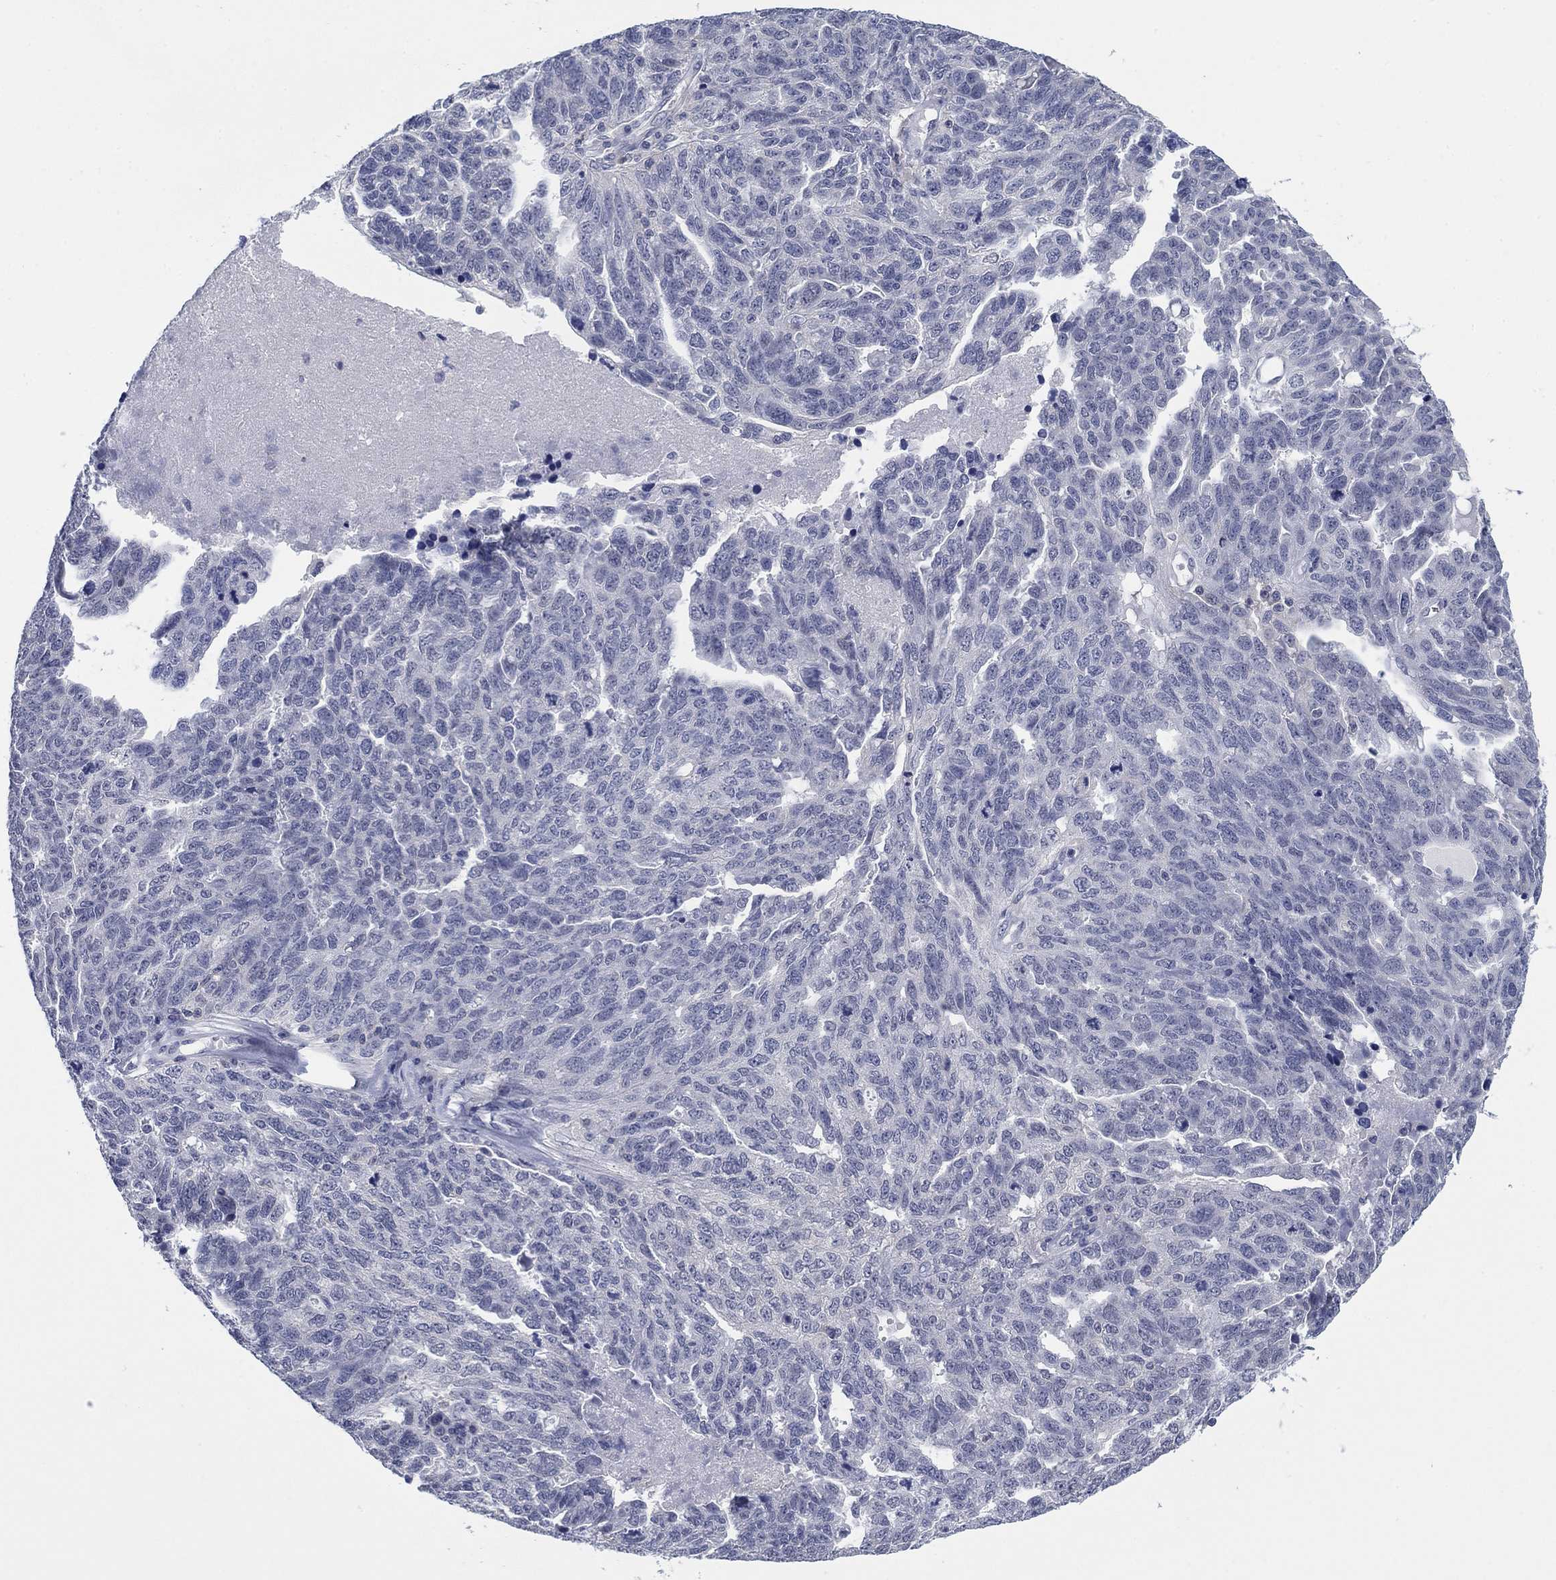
{"staining": {"intensity": "negative", "quantity": "none", "location": "none"}, "tissue": "ovarian cancer", "cell_type": "Tumor cells", "image_type": "cancer", "snomed": [{"axis": "morphology", "description": "Cystadenocarcinoma, serous, NOS"}, {"axis": "topography", "description": "Ovary"}], "caption": "Histopathology image shows no significant protein positivity in tumor cells of ovarian cancer.", "gene": "FER1L6", "patient": {"sex": "female", "age": 71}}